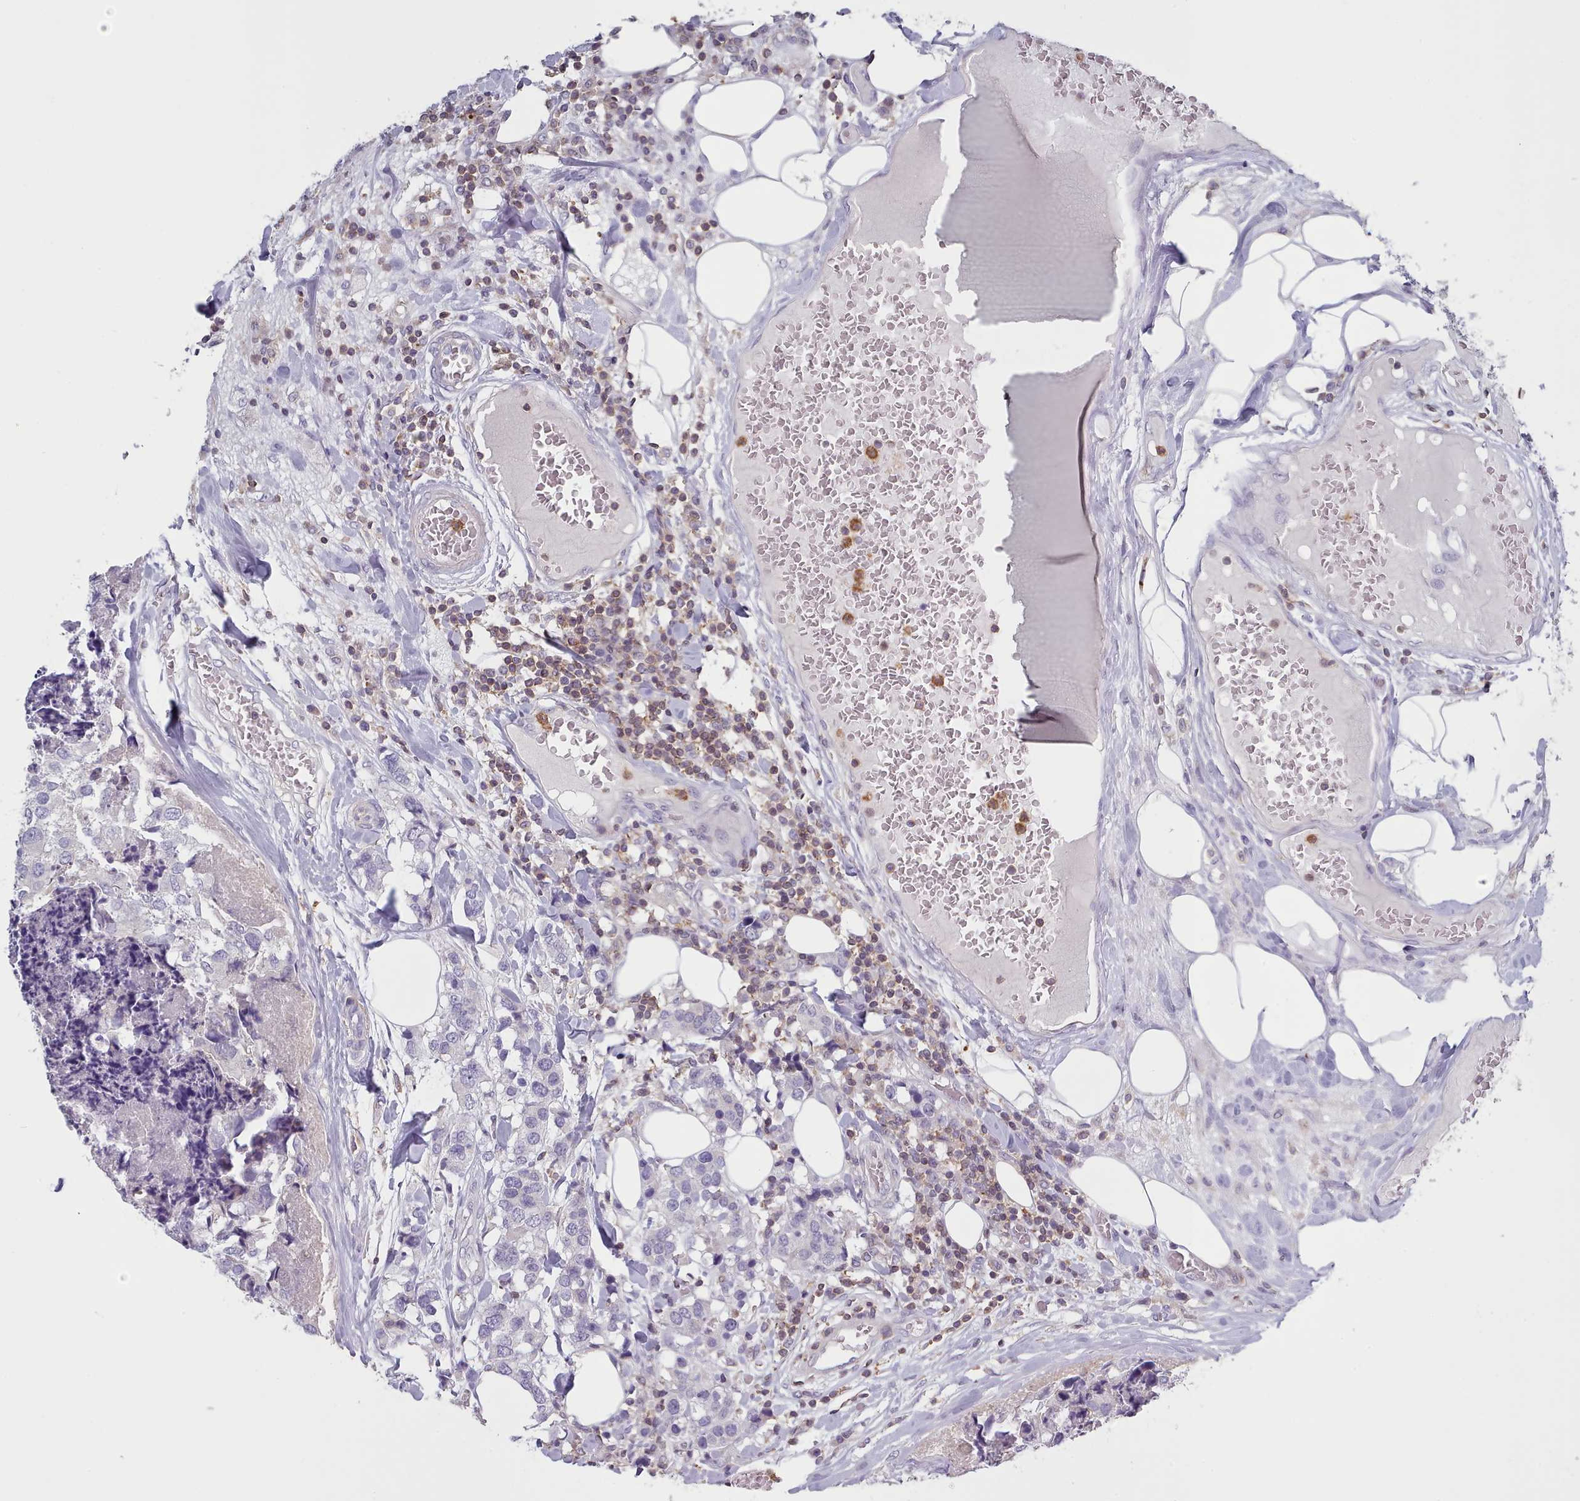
{"staining": {"intensity": "negative", "quantity": "none", "location": "none"}, "tissue": "breast cancer", "cell_type": "Tumor cells", "image_type": "cancer", "snomed": [{"axis": "morphology", "description": "Lobular carcinoma"}, {"axis": "topography", "description": "Breast"}], "caption": "Breast lobular carcinoma stained for a protein using immunohistochemistry (IHC) shows no expression tumor cells.", "gene": "RAC2", "patient": {"sex": "female", "age": 59}}